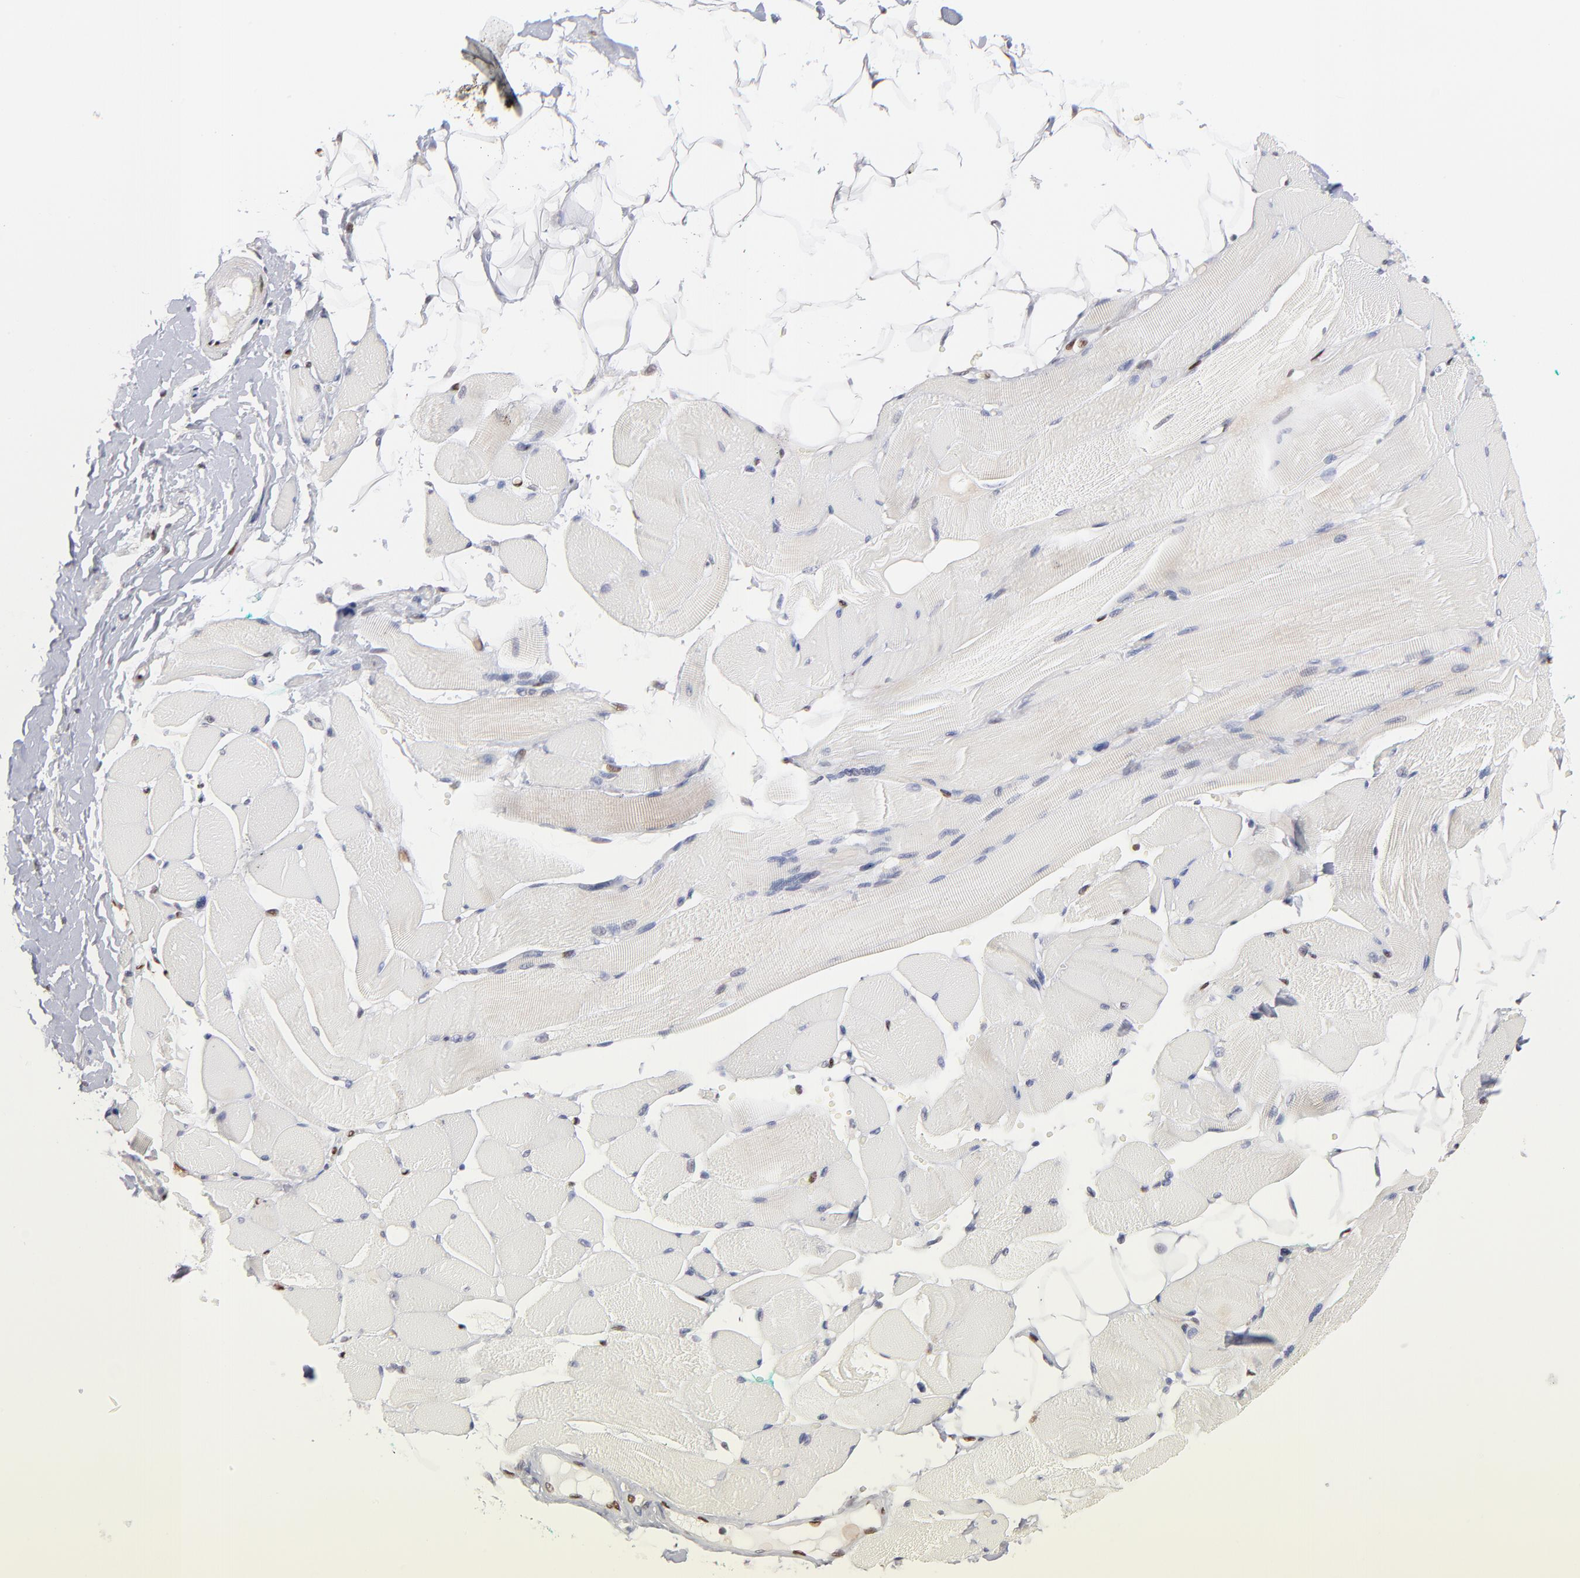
{"staining": {"intensity": "moderate", "quantity": "<25%", "location": "nuclear"}, "tissue": "skeletal muscle", "cell_type": "Myocytes", "image_type": "normal", "snomed": [{"axis": "morphology", "description": "Normal tissue, NOS"}, {"axis": "topography", "description": "Skeletal muscle"}, {"axis": "topography", "description": "Peripheral nerve tissue"}], "caption": "Immunohistochemistry (IHC) (DAB) staining of benign human skeletal muscle shows moderate nuclear protein staining in about <25% of myocytes.", "gene": "STAT3", "patient": {"sex": "female", "age": 84}}